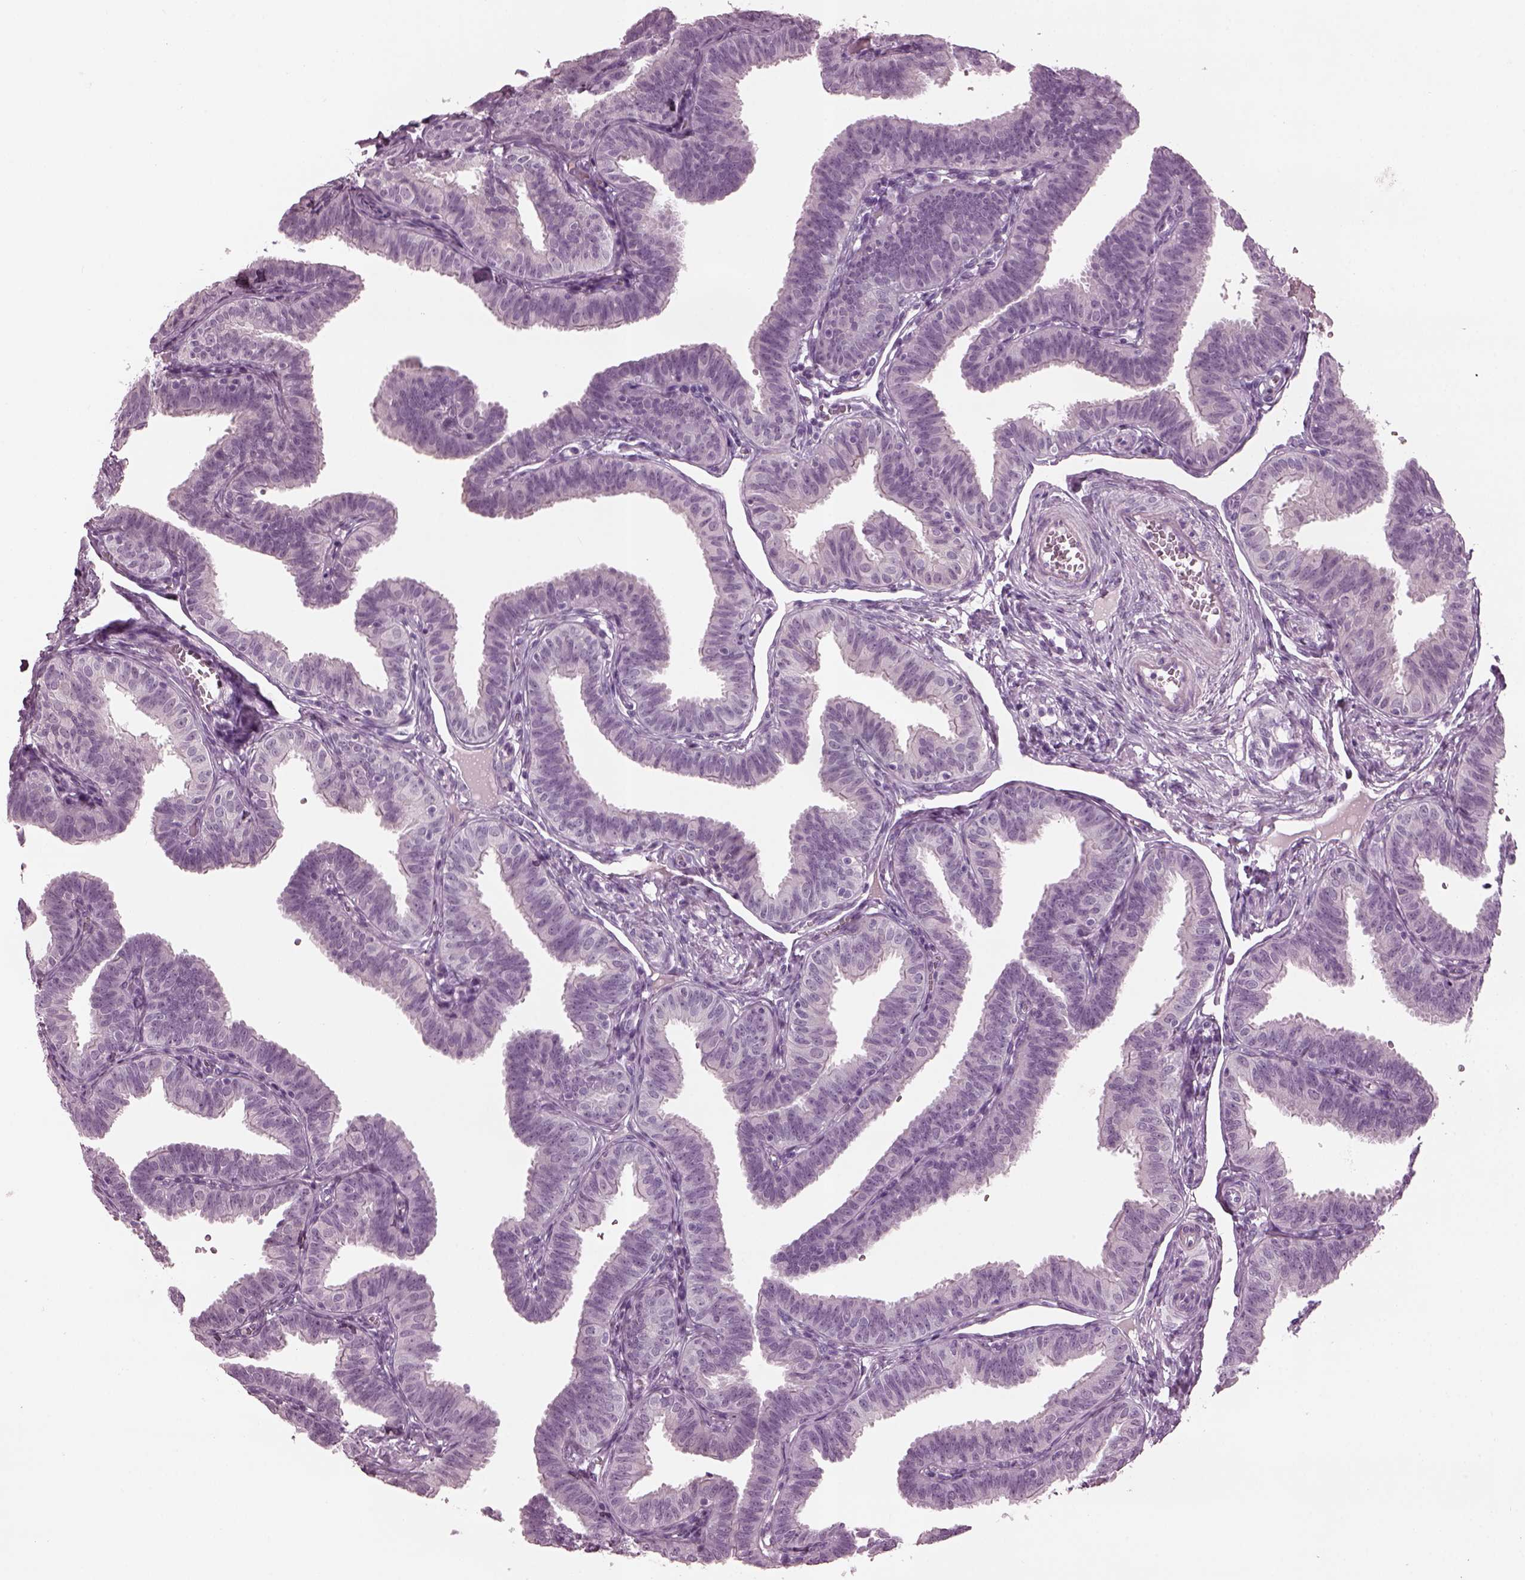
{"staining": {"intensity": "negative", "quantity": "none", "location": "none"}, "tissue": "fallopian tube", "cell_type": "Glandular cells", "image_type": "normal", "snomed": [{"axis": "morphology", "description": "Normal tissue, NOS"}, {"axis": "topography", "description": "Fallopian tube"}], "caption": "IHC micrograph of unremarkable fallopian tube: human fallopian tube stained with DAB demonstrates no significant protein staining in glandular cells.", "gene": "SLC6A17", "patient": {"sex": "female", "age": 25}}